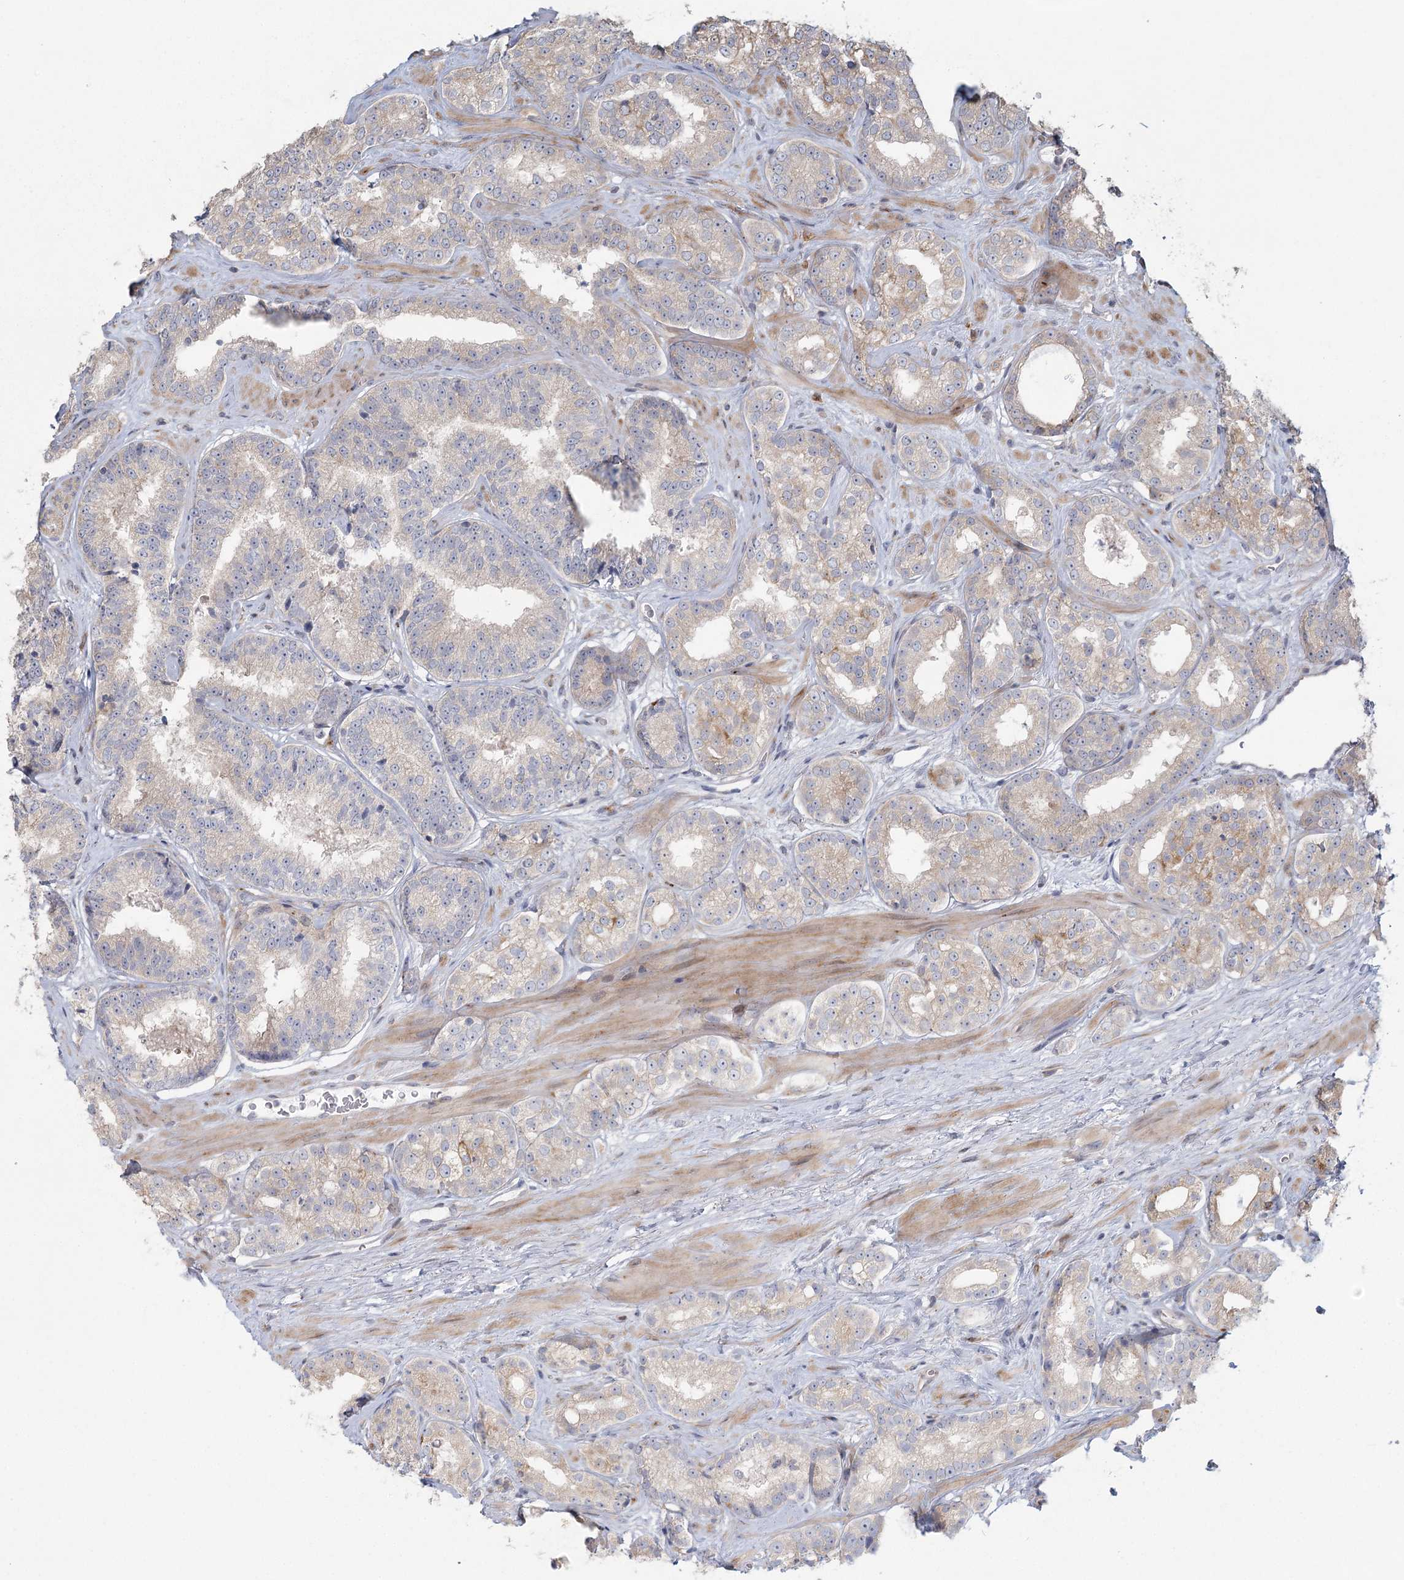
{"staining": {"intensity": "weak", "quantity": "<25%", "location": "cytoplasmic/membranous"}, "tissue": "prostate cancer", "cell_type": "Tumor cells", "image_type": "cancer", "snomed": [{"axis": "morphology", "description": "Normal tissue, NOS"}, {"axis": "morphology", "description": "Adenocarcinoma, High grade"}, {"axis": "topography", "description": "Prostate"}], "caption": "An immunohistochemistry (IHC) histopathology image of adenocarcinoma (high-grade) (prostate) is shown. There is no staining in tumor cells of adenocarcinoma (high-grade) (prostate).", "gene": "FAM110C", "patient": {"sex": "male", "age": 83}}